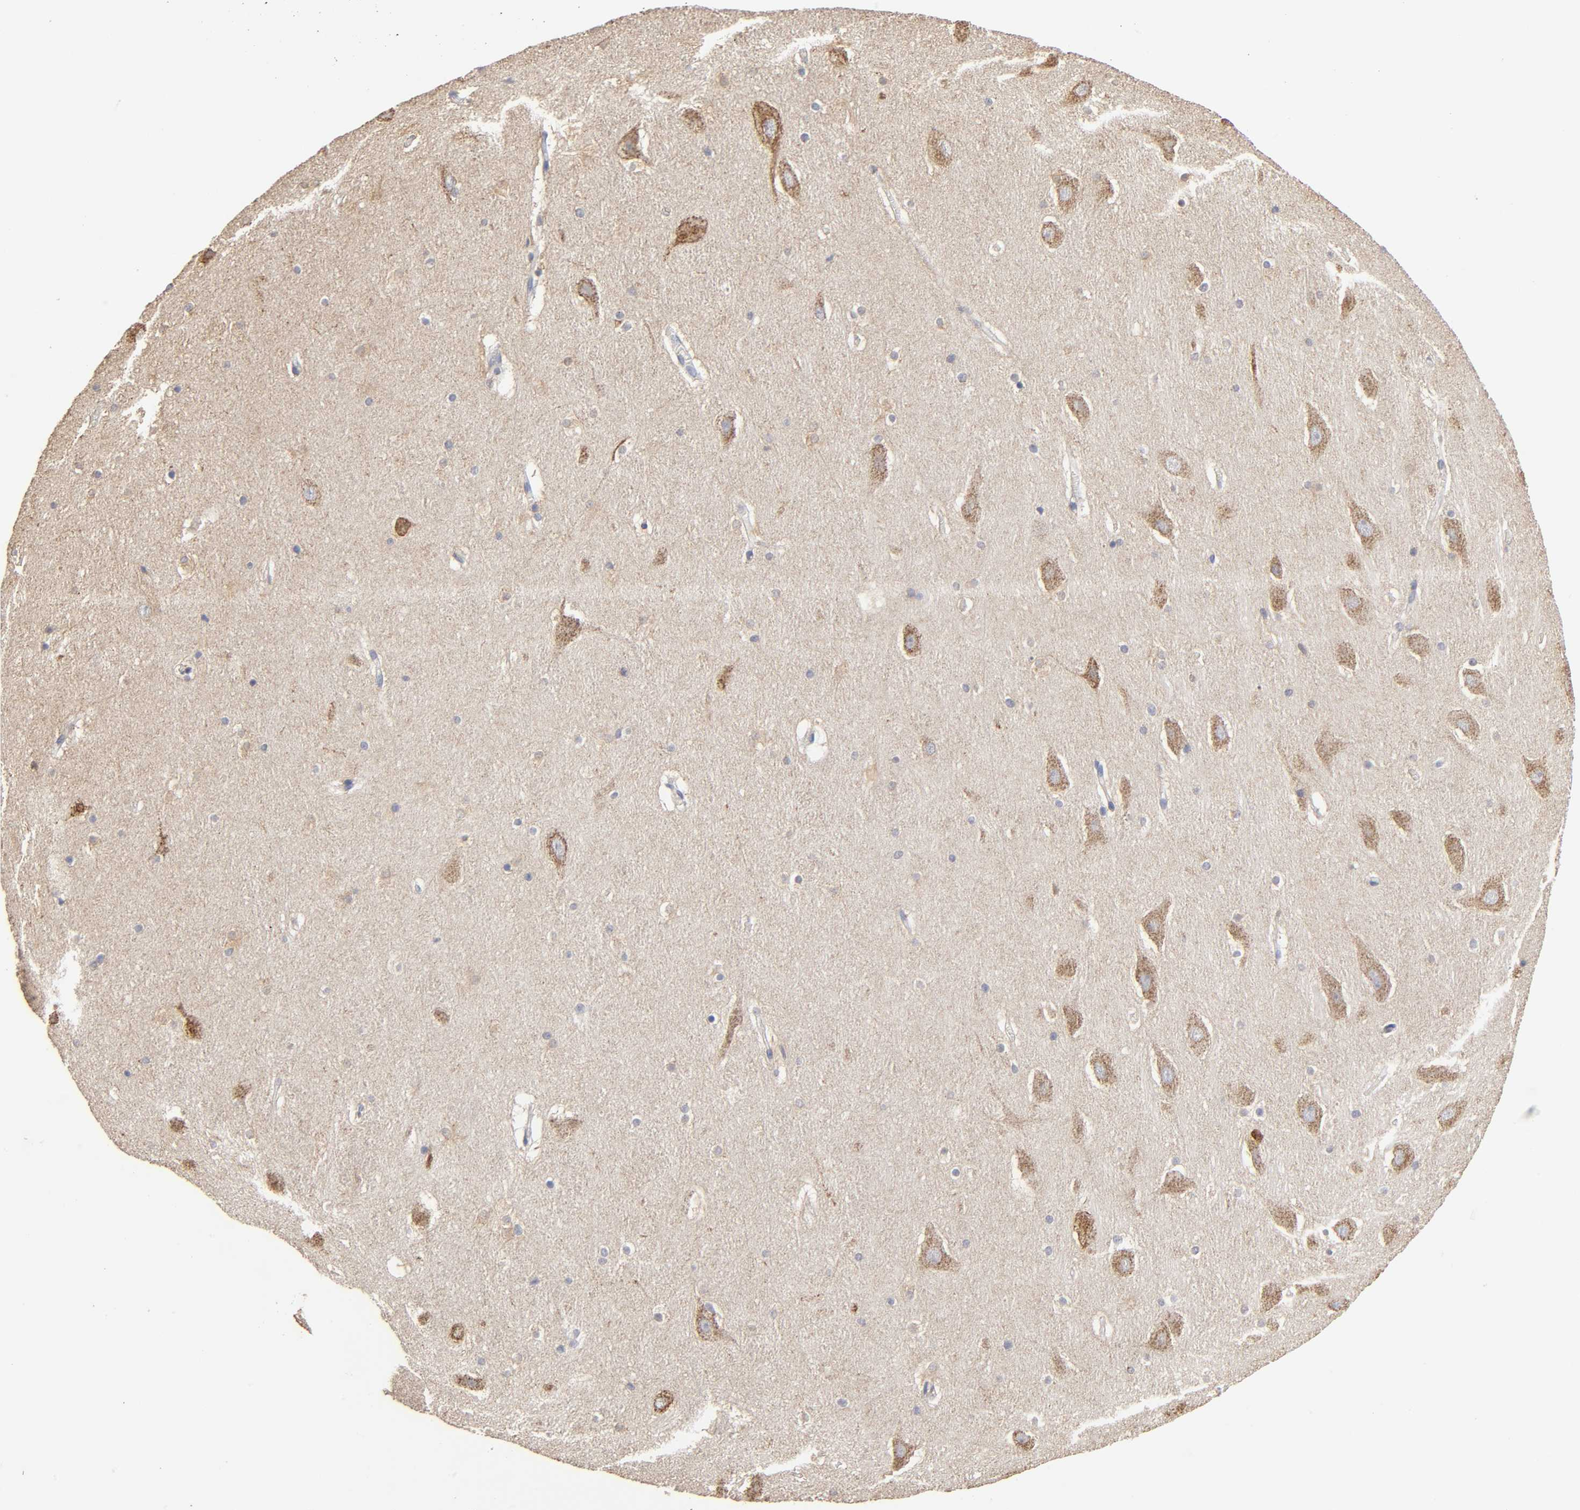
{"staining": {"intensity": "negative", "quantity": "none", "location": "none"}, "tissue": "hippocampus", "cell_type": "Glial cells", "image_type": "normal", "snomed": [{"axis": "morphology", "description": "Normal tissue, NOS"}, {"axis": "topography", "description": "Hippocampus"}], "caption": "The micrograph demonstrates no significant expression in glial cells of hippocampus. The staining is performed using DAB brown chromogen with nuclei counter-stained in using hematoxylin.", "gene": "CYCS", "patient": {"sex": "male", "age": 45}}